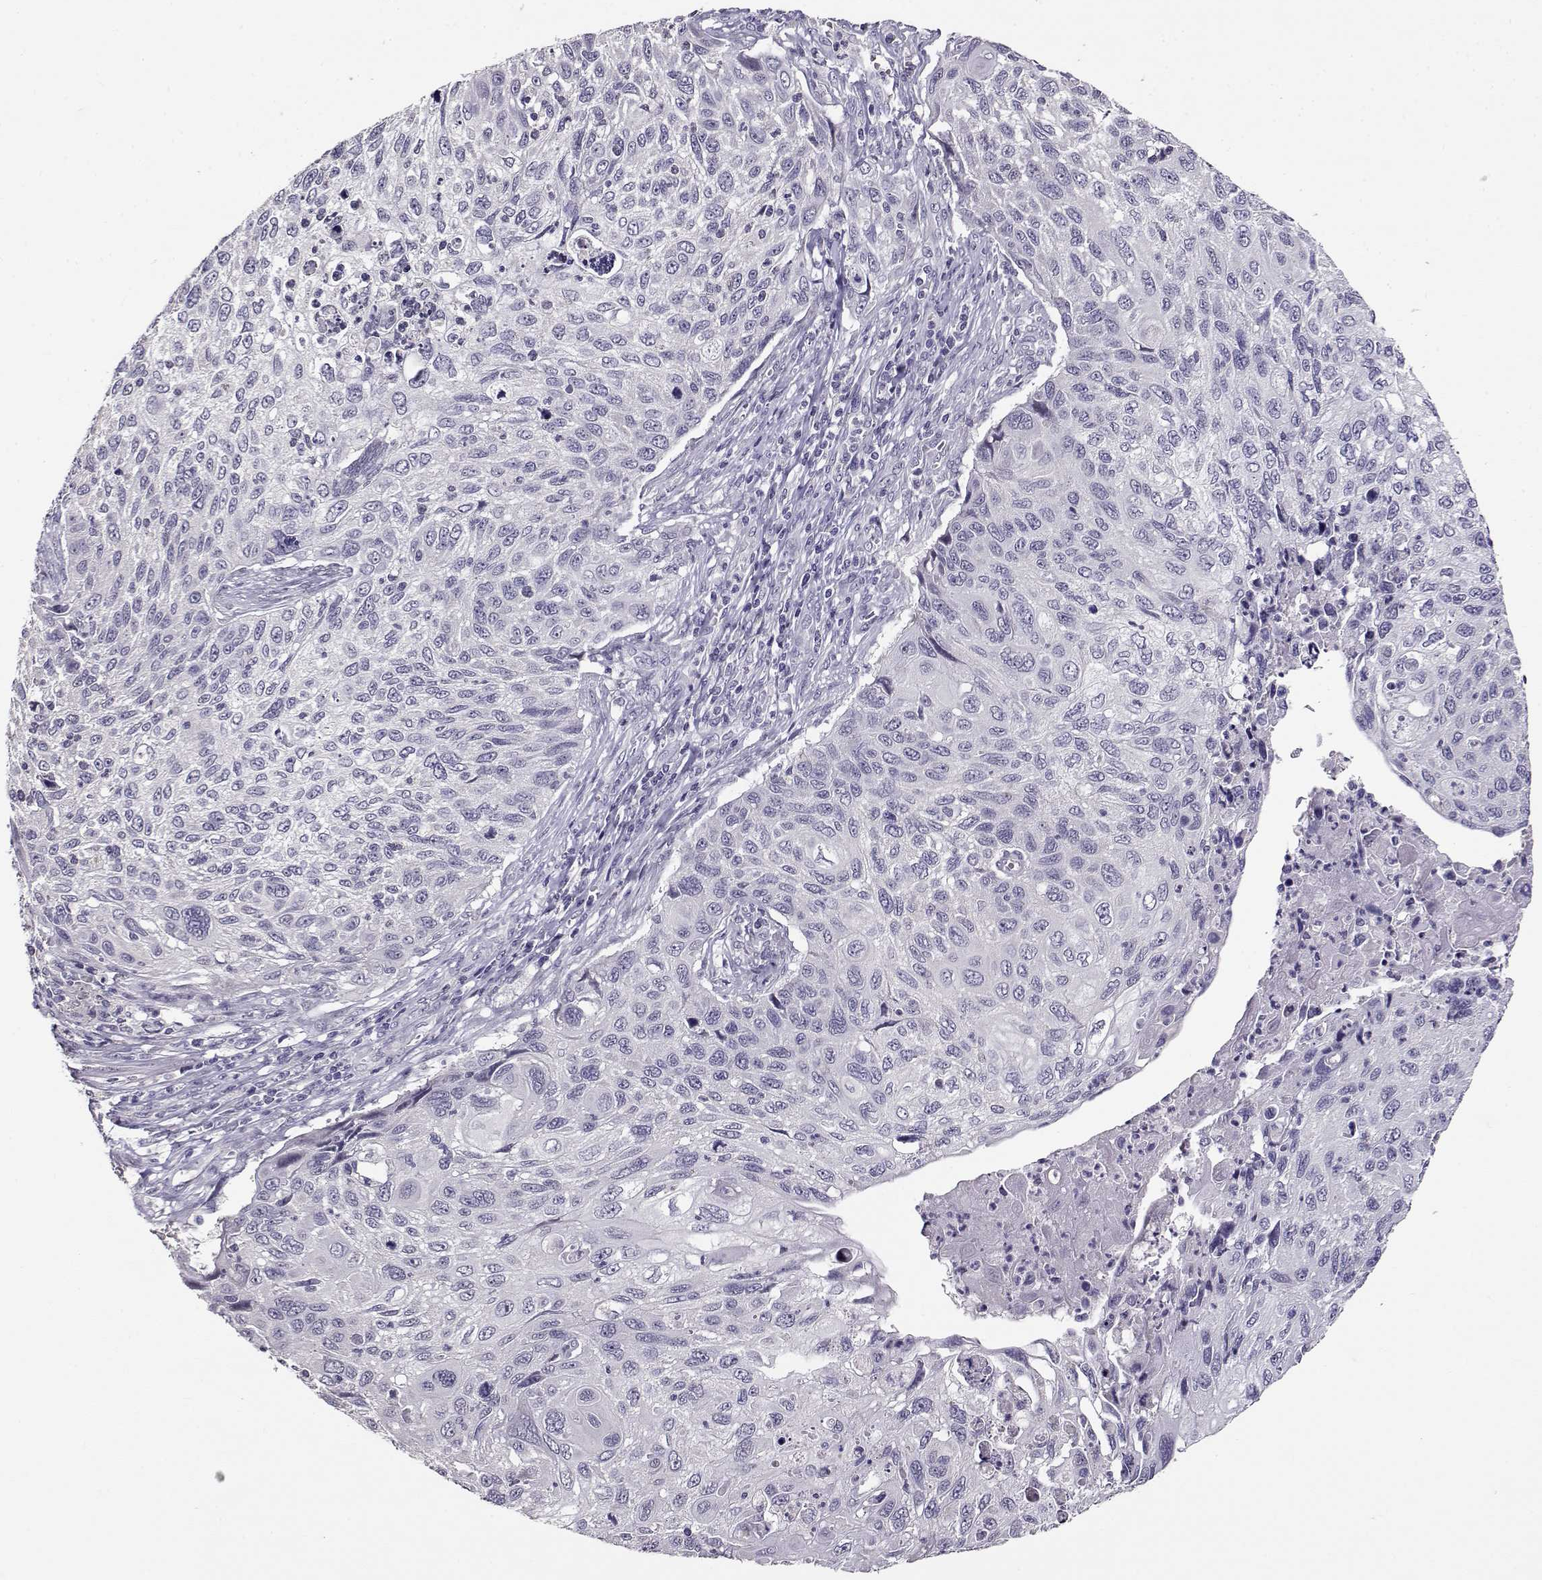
{"staining": {"intensity": "negative", "quantity": "none", "location": "none"}, "tissue": "cervical cancer", "cell_type": "Tumor cells", "image_type": "cancer", "snomed": [{"axis": "morphology", "description": "Squamous cell carcinoma, NOS"}, {"axis": "topography", "description": "Cervix"}], "caption": "Cervical squamous cell carcinoma stained for a protein using IHC displays no positivity tumor cells.", "gene": "RHOXF2", "patient": {"sex": "female", "age": 70}}